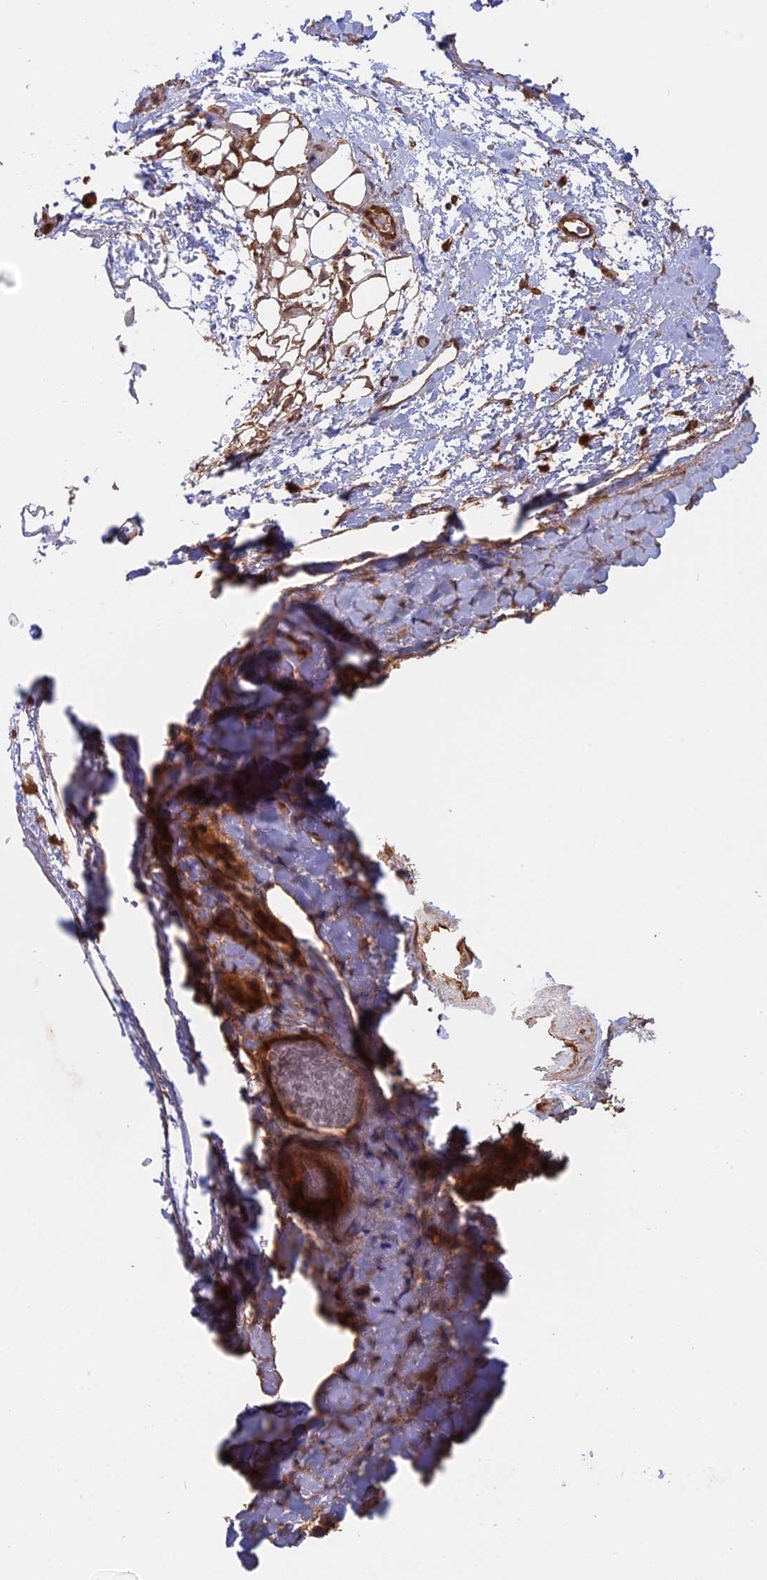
{"staining": {"intensity": "moderate", "quantity": "25%-75%", "location": "cytoplasmic/membranous"}, "tissue": "adrenal gland", "cell_type": "Glandular cells", "image_type": "normal", "snomed": [{"axis": "morphology", "description": "Normal tissue, NOS"}, {"axis": "topography", "description": "Adrenal gland"}], "caption": "Adrenal gland stained with immunohistochemistry displays moderate cytoplasmic/membranous staining in about 25%-75% of glandular cells.", "gene": "SAC3D1", "patient": {"sex": "male", "age": 61}}